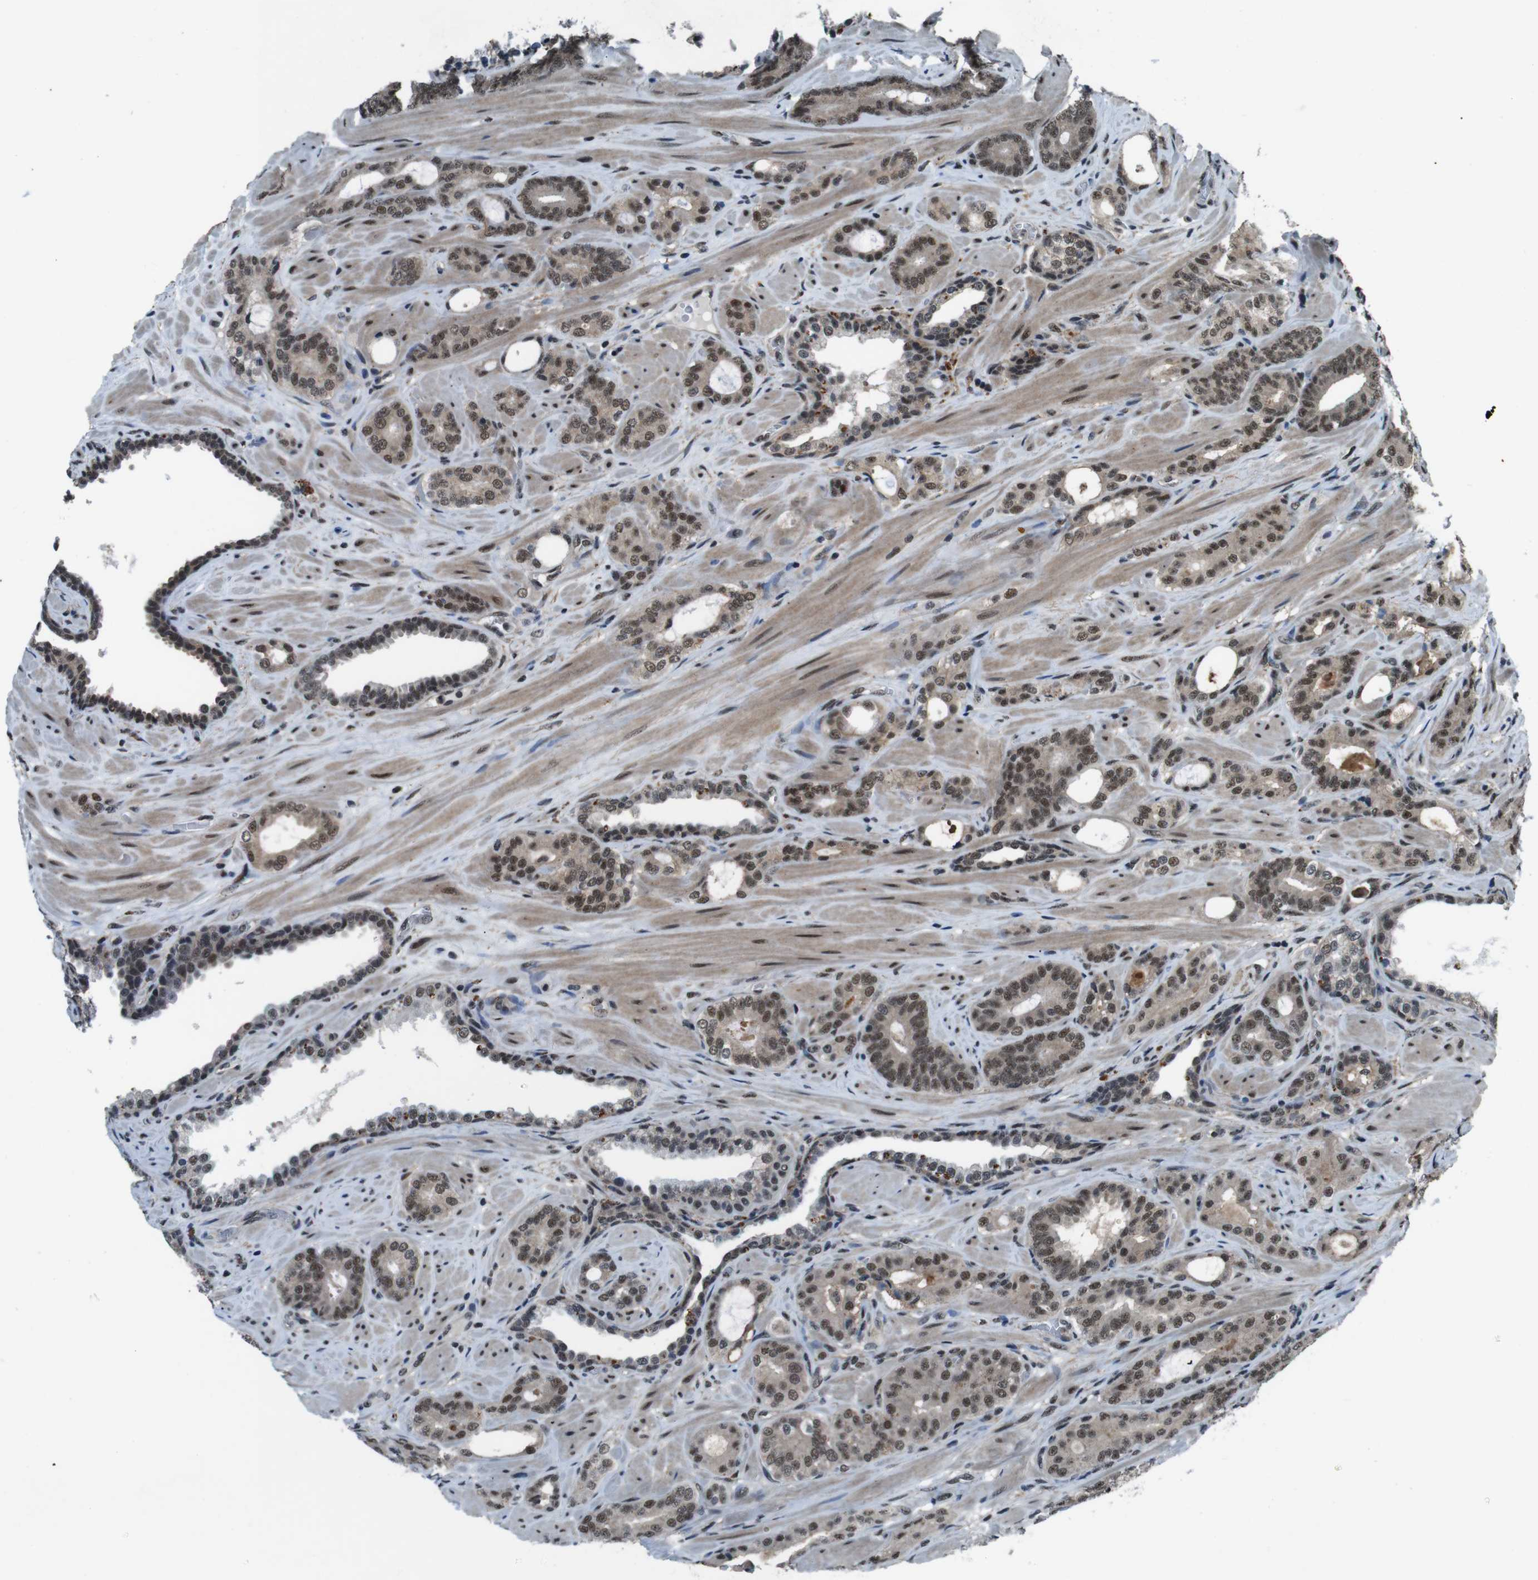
{"staining": {"intensity": "moderate", "quantity": ">75%", "location": "nuclear"}, "tissue": "prostate cancer", "cell_type": "Tumor cells", "image_type": "cancer", "snomed": [{"axis": "morphology", "description": "Adenocarcinoma, Low grade"}, {"axis": "topography", "description": "Prostate"}], "caption": "Prostate cancer (low-grade adenocarcinoma) was stained to show a protein in brown. There is medium levels of moderate nuclear positivity in about >75% of tumor cells.", "gene": "NR4A2", "patient": {"sex": "male", "age": 63}}